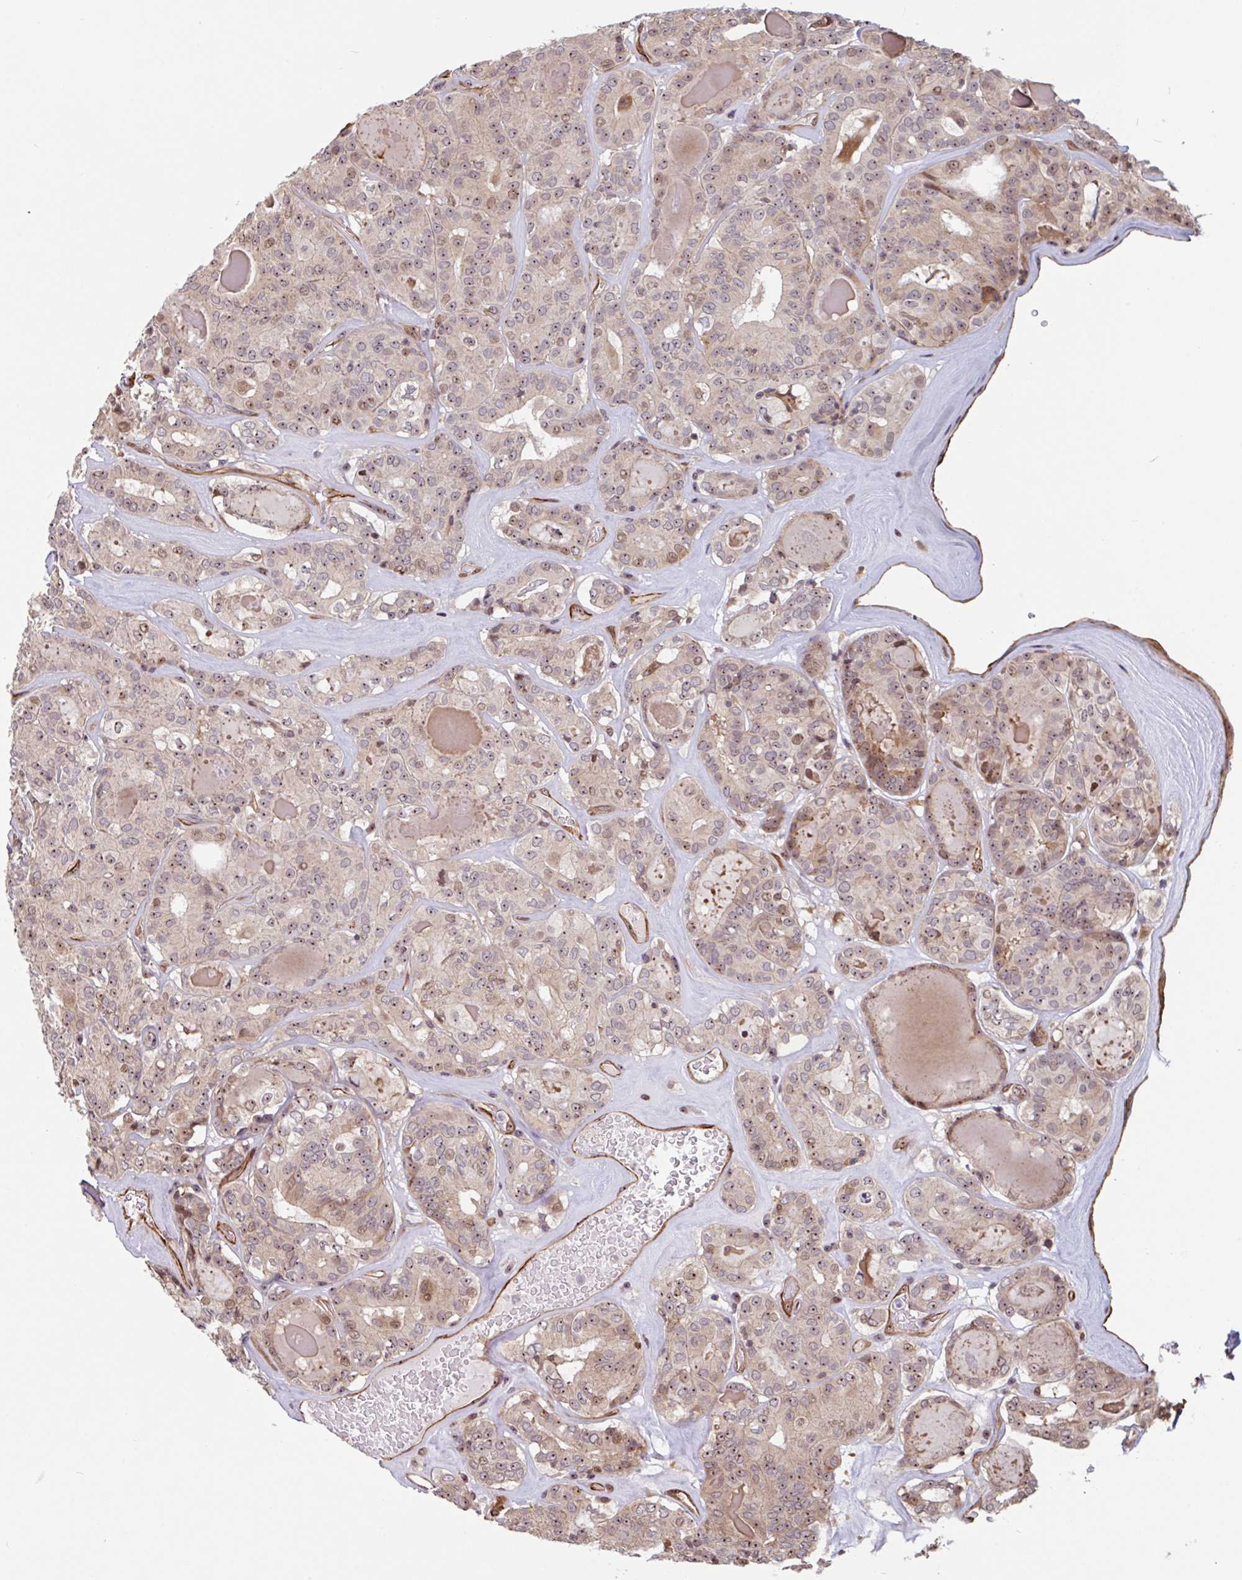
{"staining": {"intensity": "weak", "quantity": "25%-75%", "location": "nuclear"}, "tissue": "thyroid cancer", "cell_type": "Tumor cells", "image_type": "cancer", "snomed": [{"axis": "morphology", "description": "Papillary adenocarcinoma, NOS"}, {"axis": "topography", "description": "Thyroid gland"}], "caption": "A low amount of weak nuclear expression is identified in about 25%-75% of tumor cells in papillary adenocarcinoma (thyroid) tissue.", "gene": "ZNF689", "patient": {"sex": "female", "age": 72}}